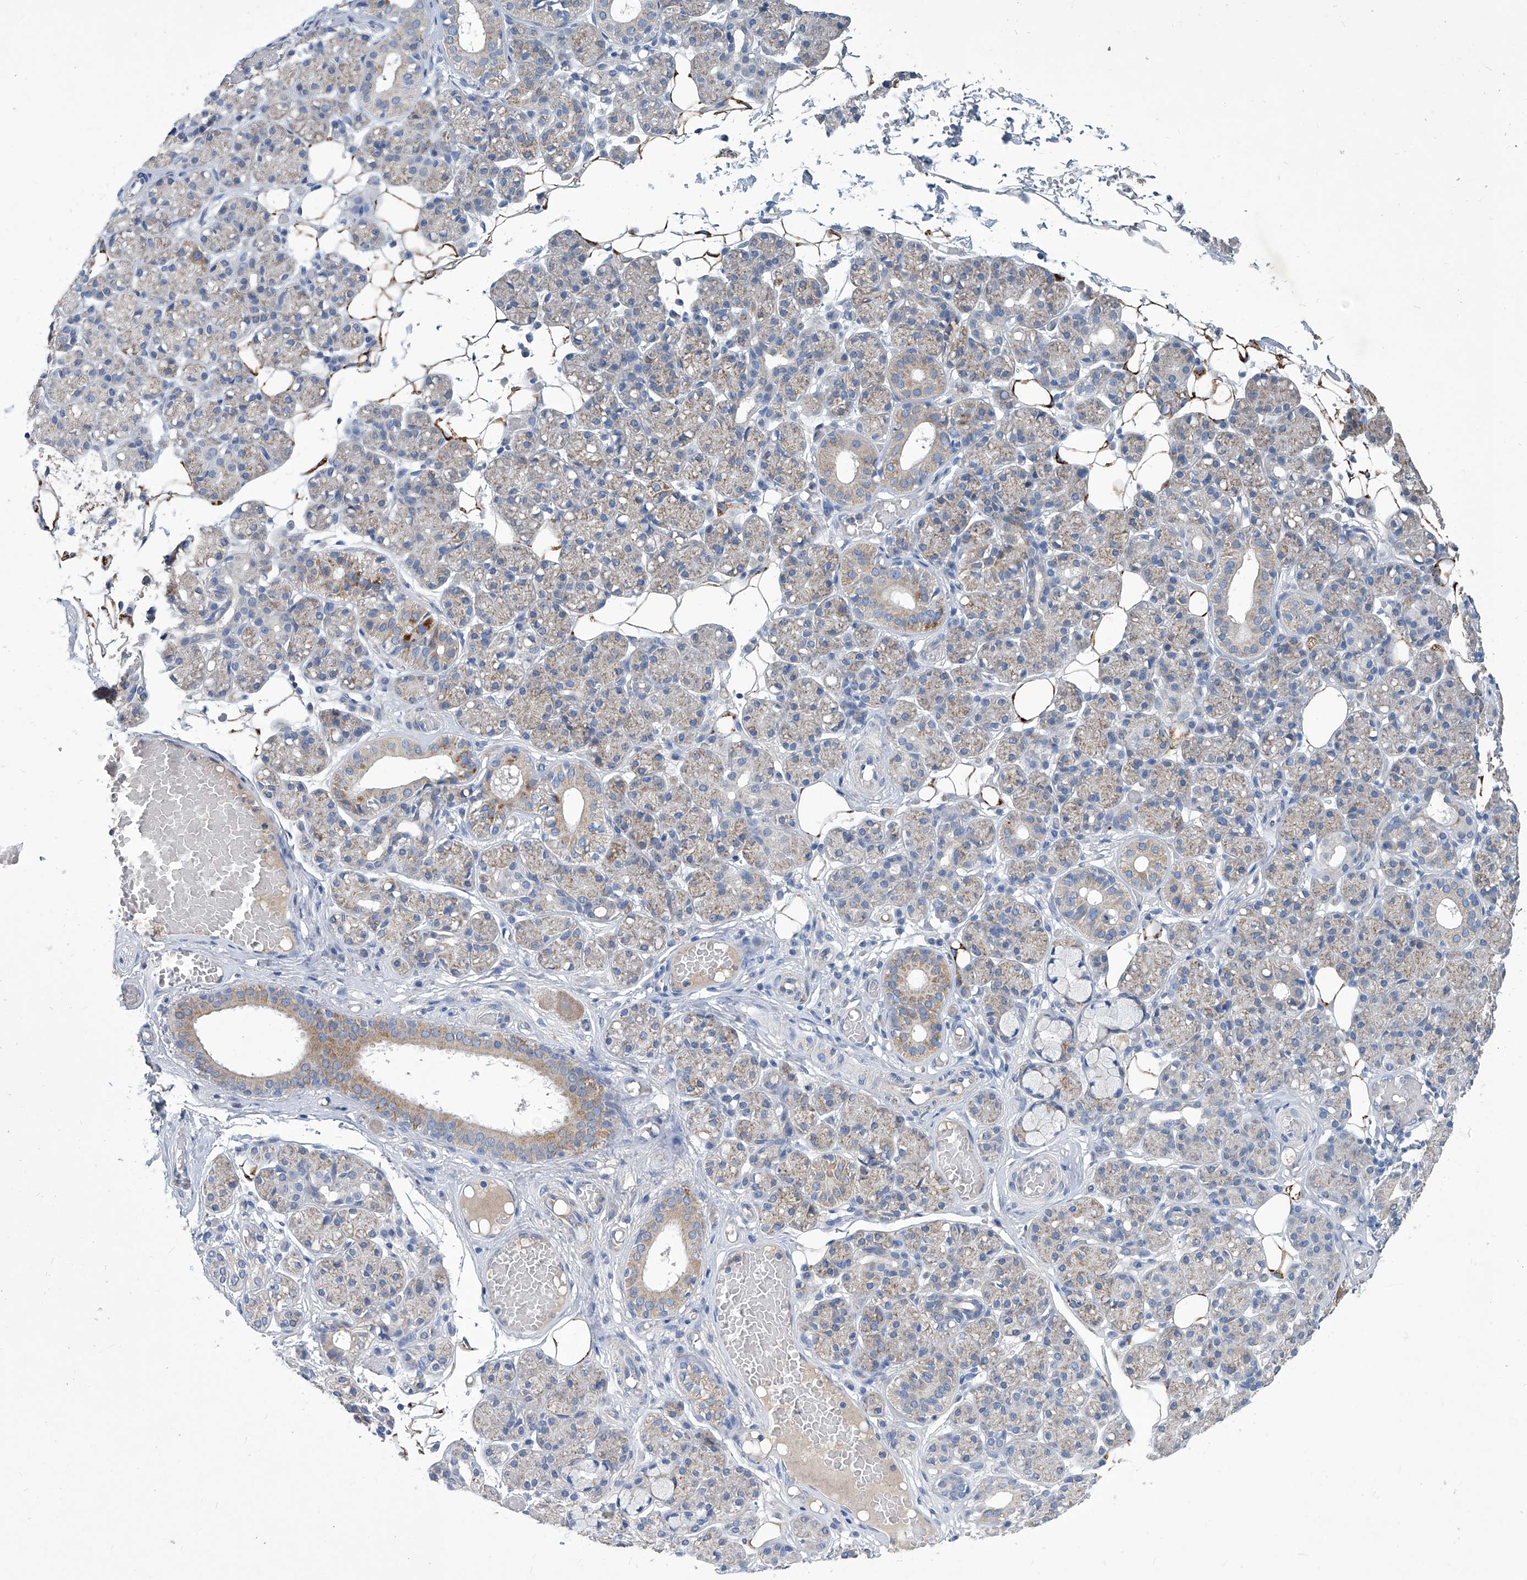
{"staining": {"intensity": "weak", "quantity": "25%-75%", "location": "cytoplasmic/membranous"}, "tissue": "salivary gland", "cell_type": "Glandular cells", "image_type": "normal", "snomed": [{"axis": "morphology", "description": "Normal tissue, NOS"}, {"axis": "topography", "description": "Salivary gland"}], "caption": "An IHC image of normal tissue is shown. Protein staining in brown labels weak cytoplasmic/membranous positivity in salivary gland within glandular cells. The staining is performed using DAB brown chromogen to label protein expression. The nuclei are counter-stained blue using hematoxylin.", "gene": "MTARC1", "patient": {"sex": "male", "age": 63}}